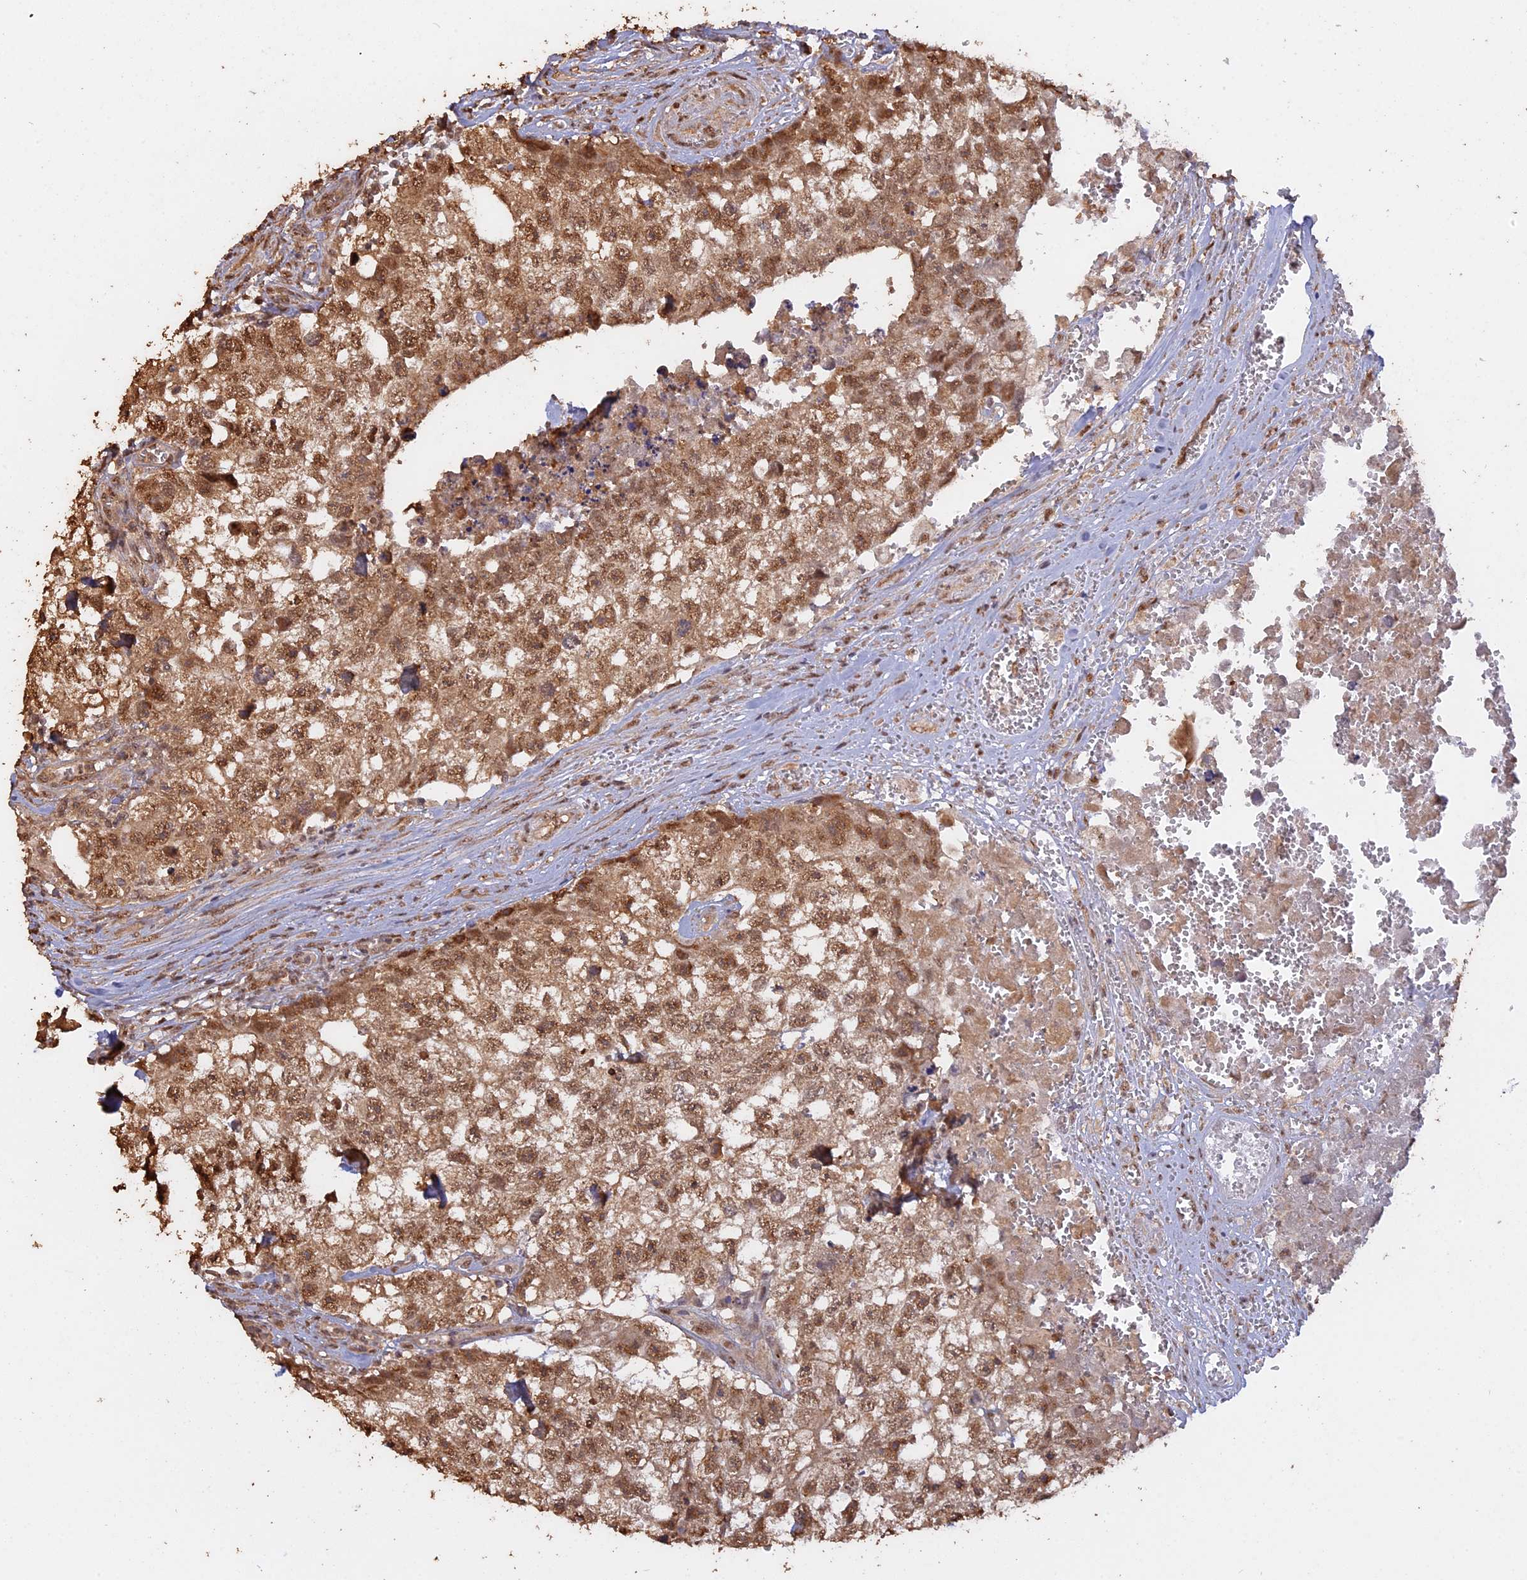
{"staining": {"intensity": "moderate", "quantity": ">75%", "location": "cytoplasmic/membranous,nuclear"}, "tissue": "testis cancer", "cell_type": "Tumor cells", "image_type": "cancer", "snomed": [{"axis": "morphology", "description": "Seminoma, NOS"}, {"axis": "morphology", "description": "Carcinoma, Embryonal, NOS"}, {"axis": "topography", "description": "Testis"}], "caption": "High-magnification brightfield microscopy of testis cancer stained with DAB (3,3'-diaminobenzidine) (brown) and counterstained with hematoxylin (blue). tumor cells exhibit moderate cytoplasmic/membranous and nuclear positivity is present in approximately>75% of cells. The protein is shown in brown color, while the nuclei are stained blue.", "gene": "PSMC6", "patient": {"sex": "male", "age": 29}}